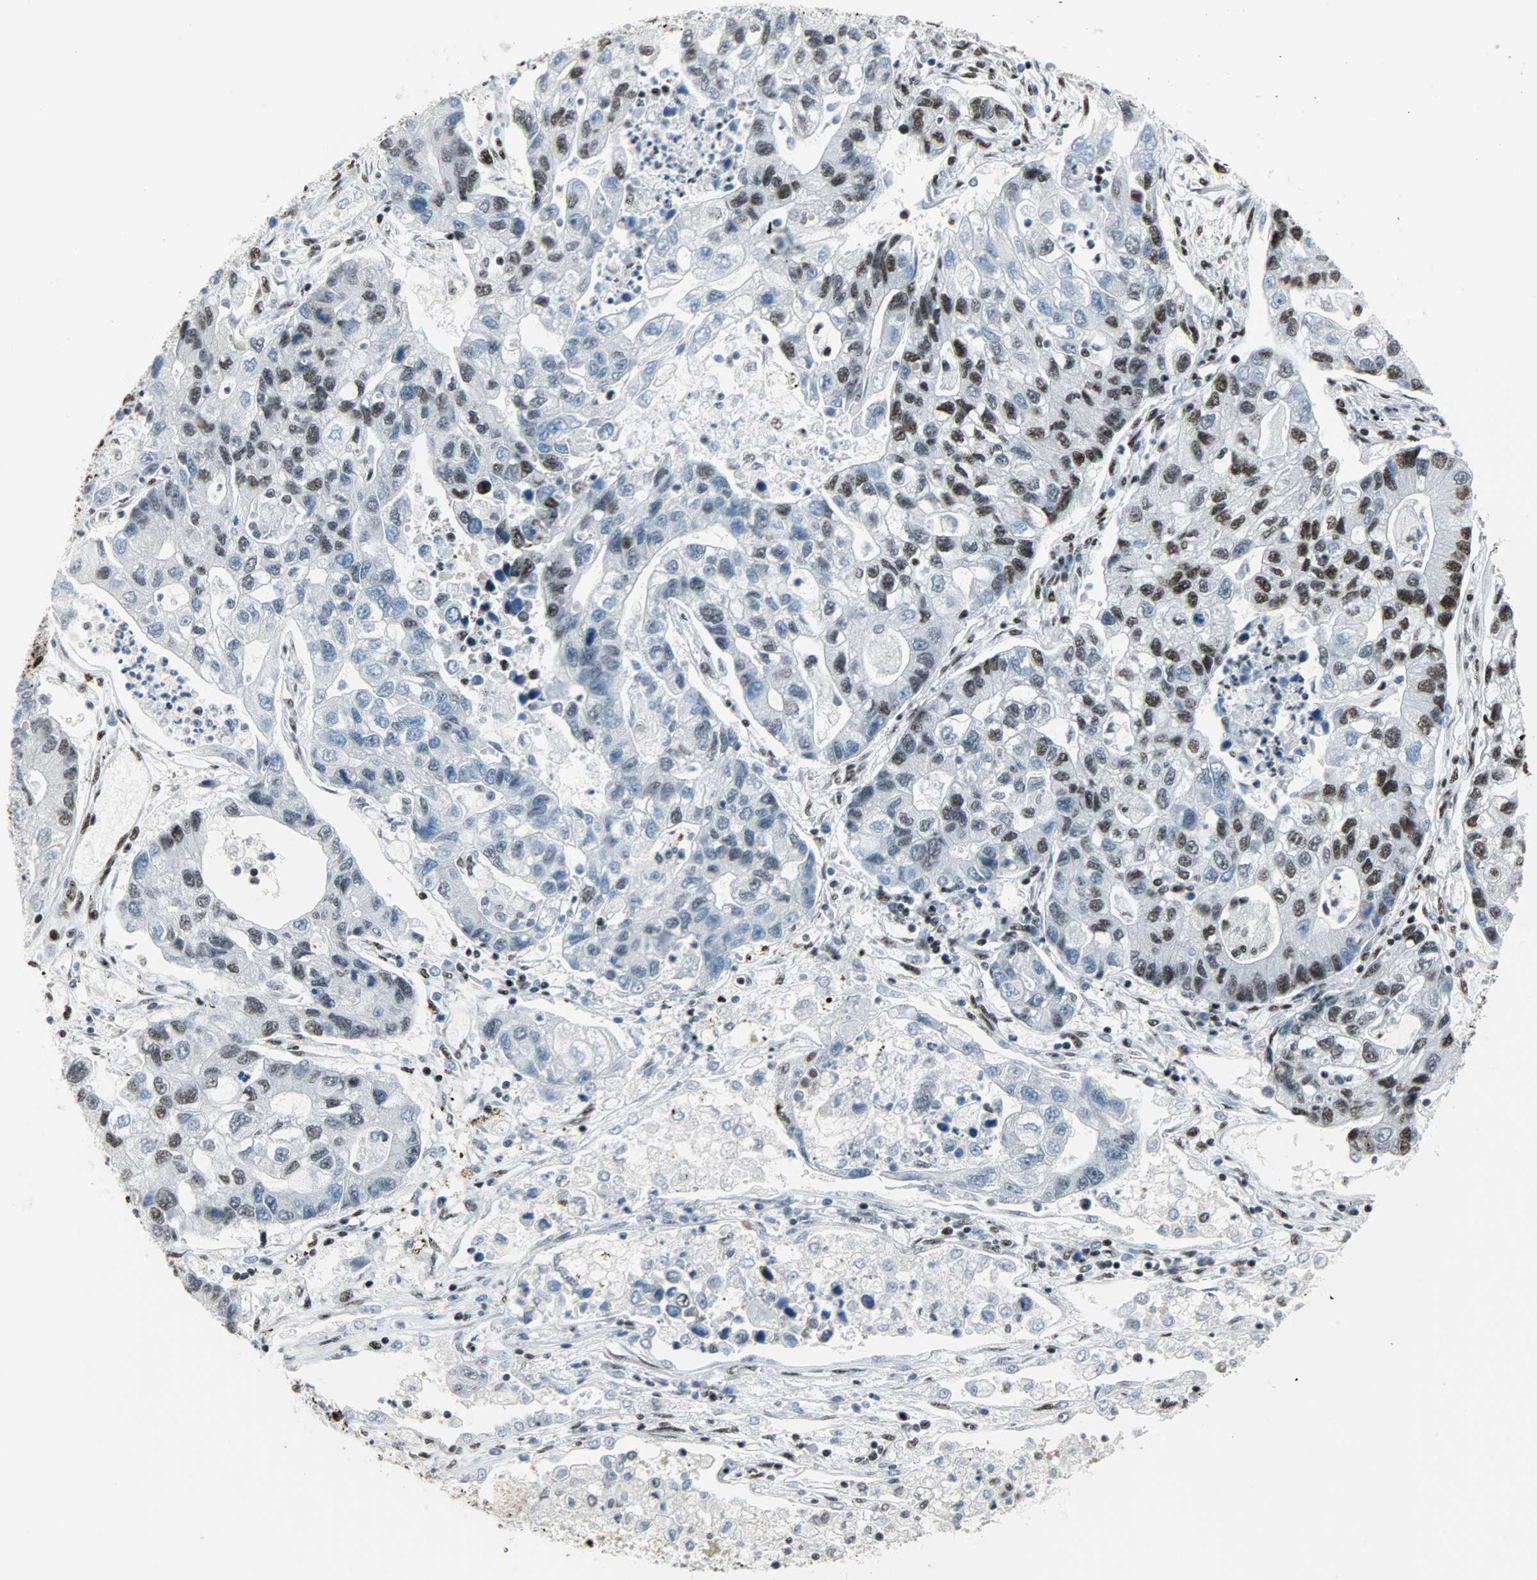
{"staining": {"intensity": "strong", "quantity": "25%-75%", "location": "nuclear"}, "tissue": "lung cancer", "cell_type": "Tumor cells", "image_type": "cancer", "snomed": [{"axis": "morphology", "description": "Adenocarcinoma, NOS"}, {"axis": "topography", "description": "Lung"}], "caption": "A photomicrograph showing strong nuclear expression in approximately 25%-75% of tumor cells in lung adenocarcinoma, as visualized by brown immunohistochemical staining.", "gene": "SNRPA", "patient": {"sex": "female", "age": 51}}